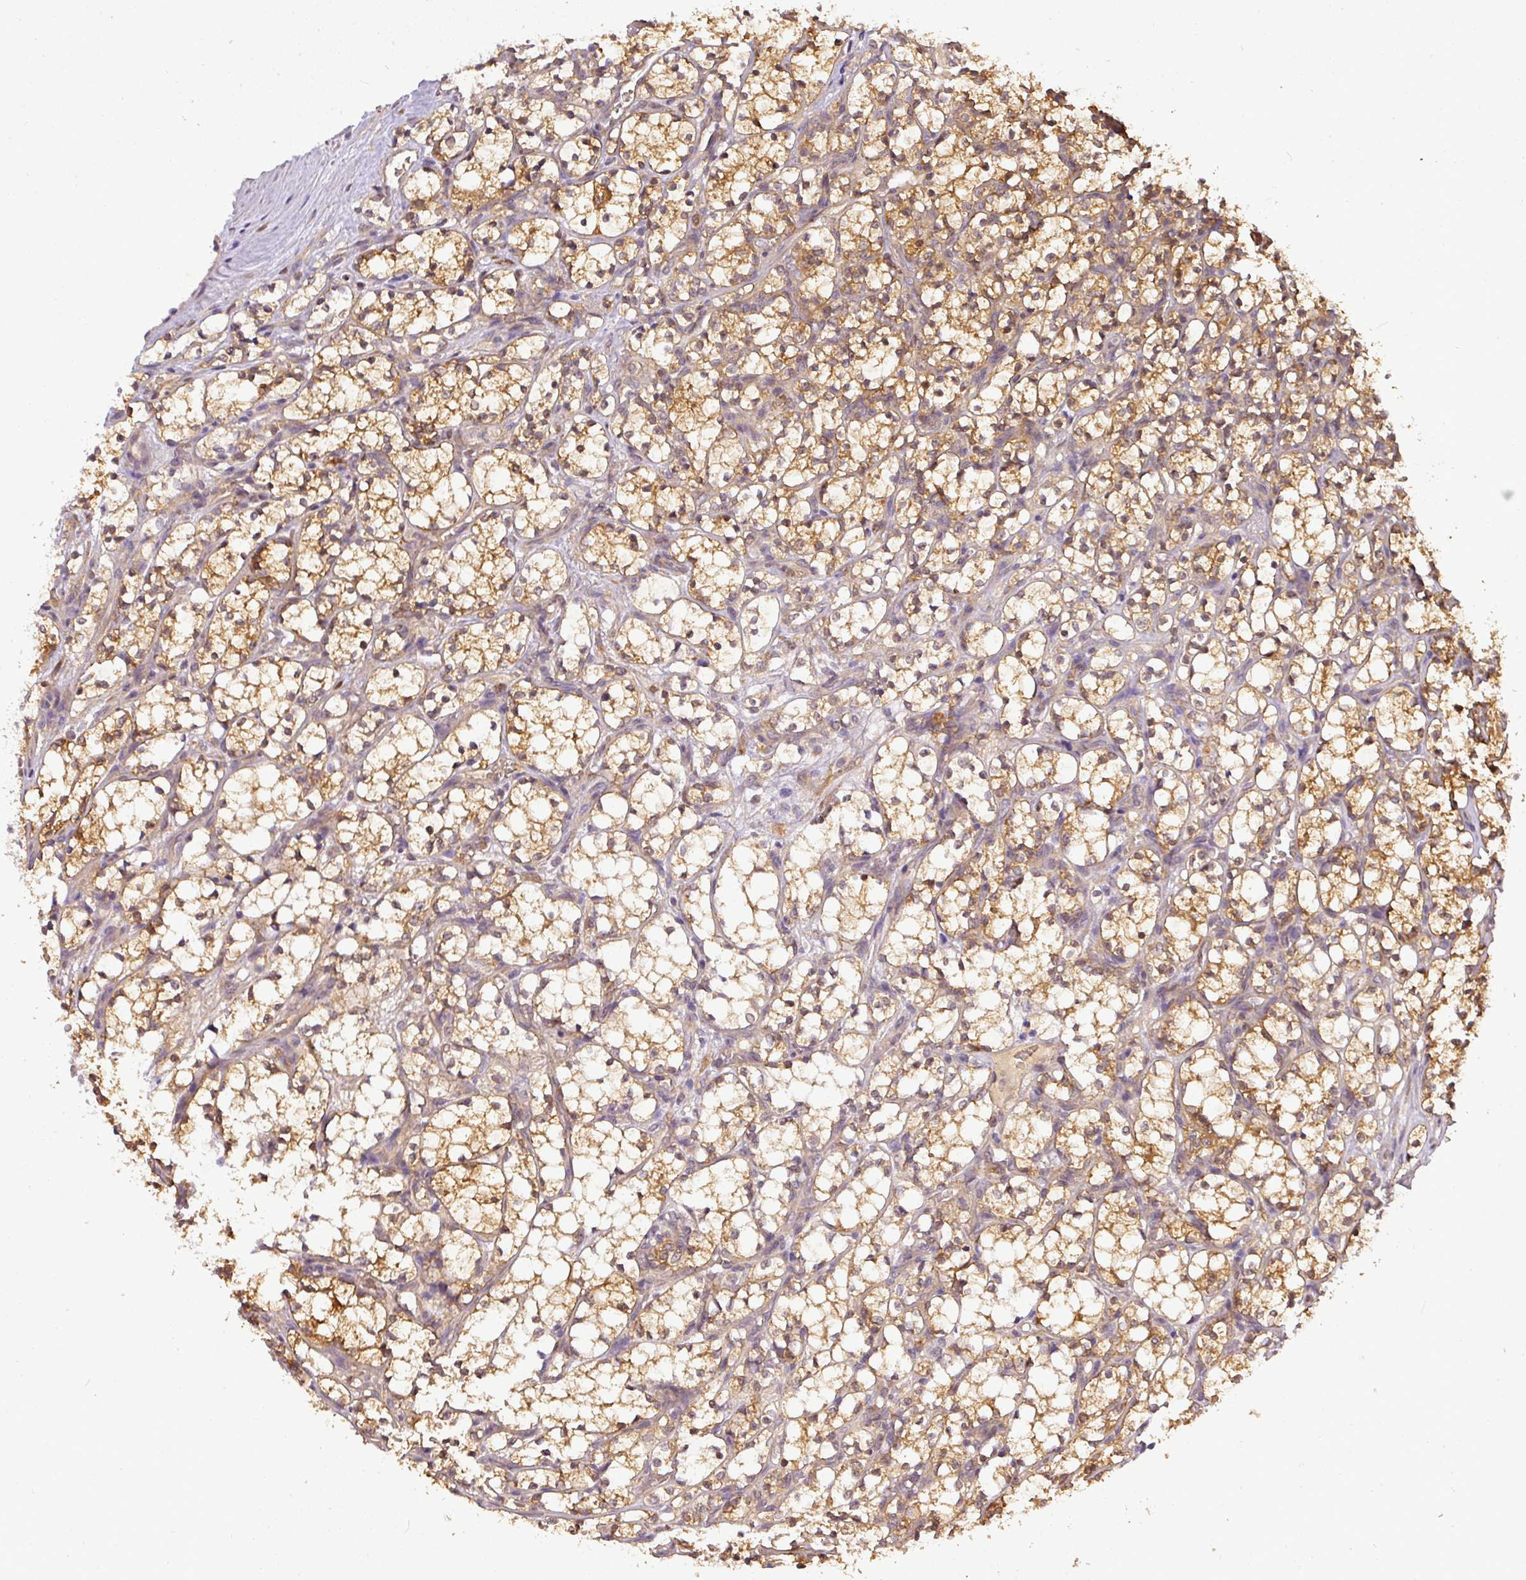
{"staining": {"intensity": "moderate", "quantity": ">75%", "location": "cytoplasmic/membranous"}, "tissue": "renal cancer", "cell_type": "Tumor cells", "image_type": "cancer", "snomed": [{"axis": "morphology", "description": "Adenocarcinoma, NOS"}, {"axis": "topography", "description": "Kidney"}], "caption": "Adenocarcinoma (renal) stained with DAB immunohistochemistry (IHC) displays medium levels of moderate cytoplasmic/membranous positivity in about >75% of tumor cells.", "gene": "ADH5", "patient": {"sex": "female", "age": 69}}